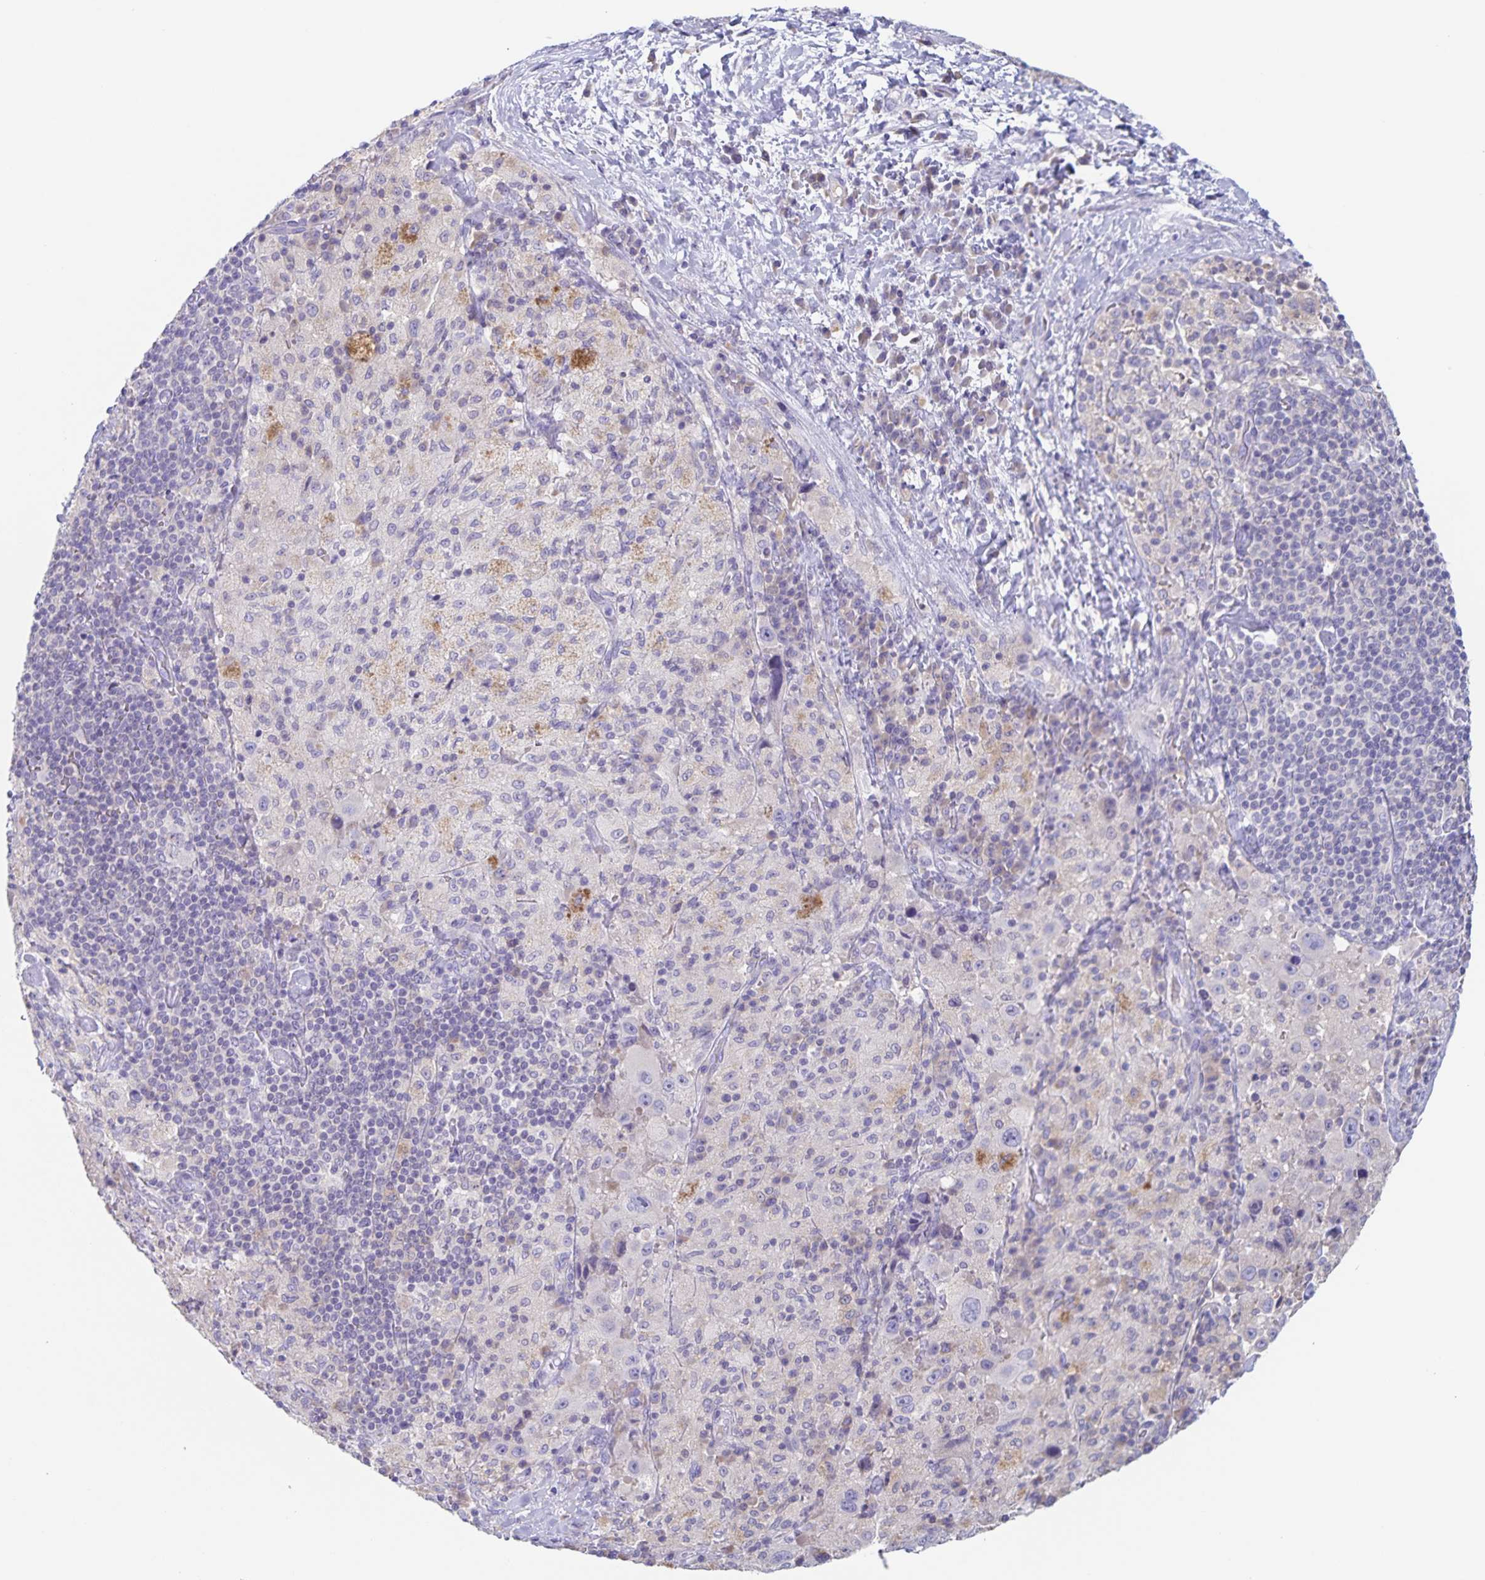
{"staining": {"intensity": "negative", "quantity": "none", "location": "none"}, "tissue": "melanoma", "cell_type": "Tumor cells", "image_type": "cancer", "snomed": [{"axis": "morphology", "description": "Malignant melanoma, Metastatic site"}, {"axis": "topography", "description": "Lymph node"}], "caption": "Human melanoma stained for a protein using IHC shows no staining in tumor cells.", "gene": "RPL36A", "patient": {"sex": "male", "age": 62}}